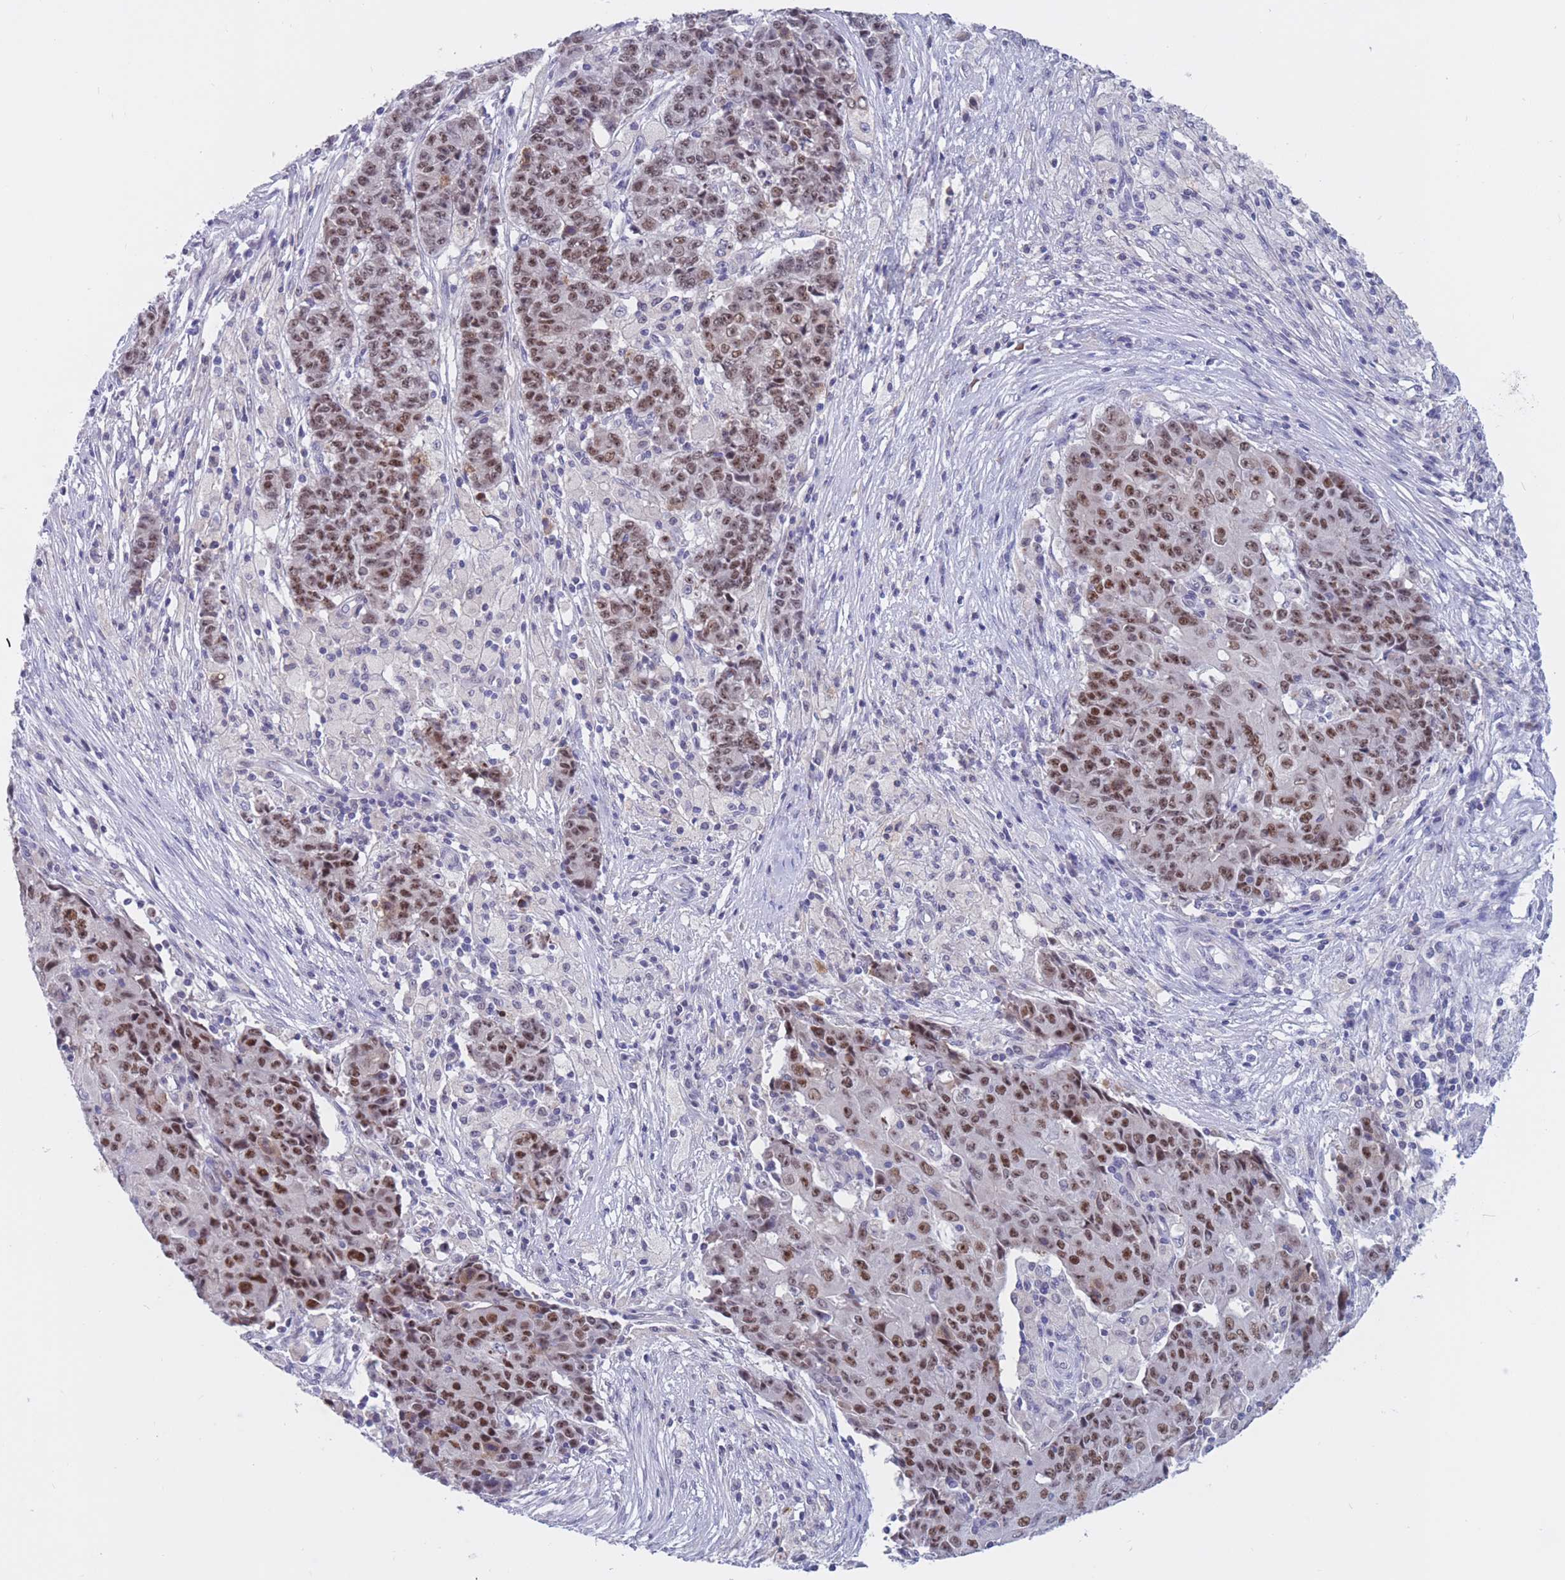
{"staining": {"intensity": "moderate", "quantity": ">75%", "location": "nuclear"}, "tissue": "ovarian cancer", "cell_type": "Tumor cells", "image_type": "cancer", "snomed": [{"axis": "morphology", "description": "Carcinoma, endometroid"}, {"axis": "topography", "description": "Ovary"}], "caption": "A micrograph of ovarian cancer (endometroid carcinoma) stained for a protein reveals moderate nuclear brown staining in tumor cells.", "gene": "BOP1", "patient": {"sex": "female", "age": 42}}